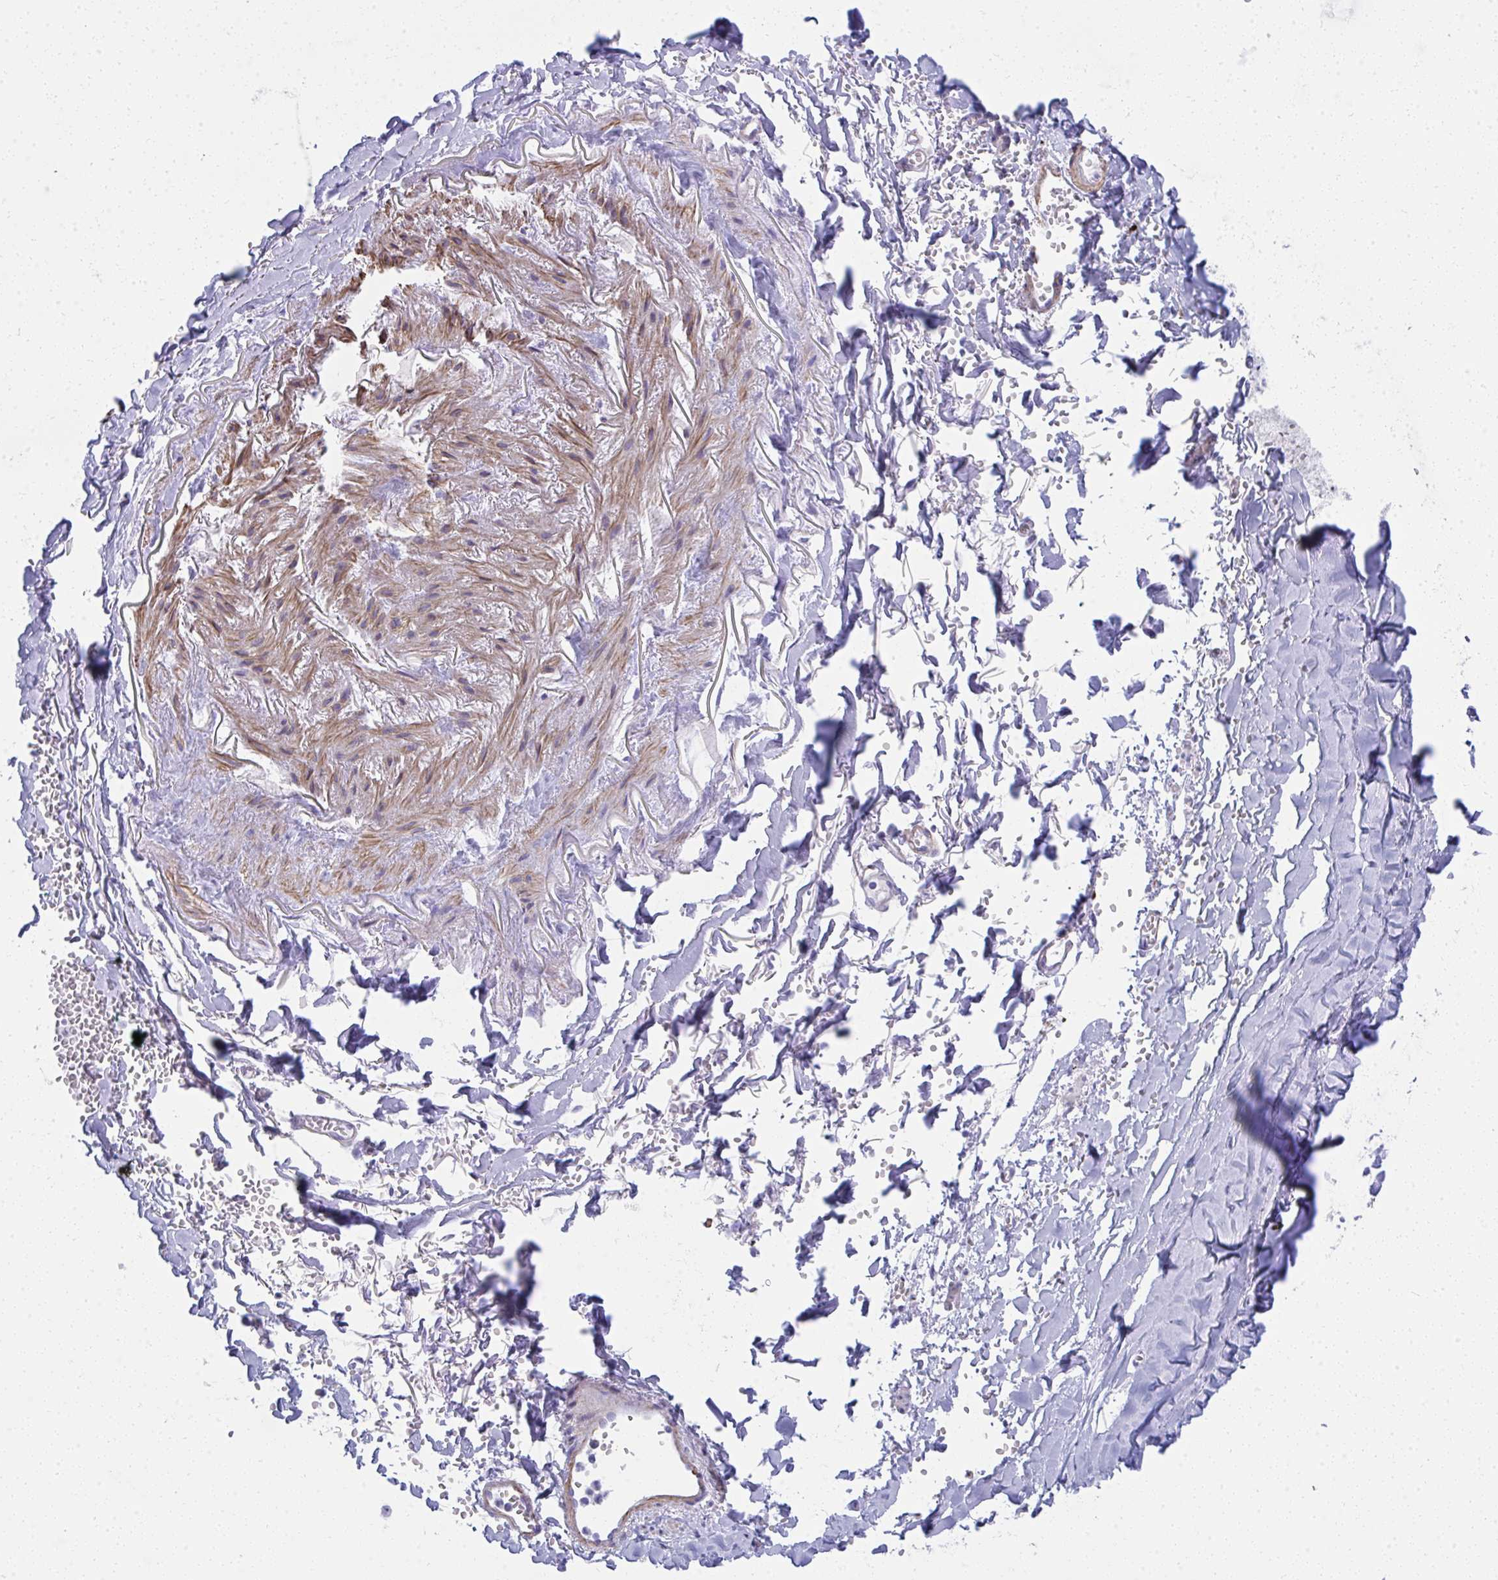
{"staining": {"intensity": "negative", "quantity": "none", "location": "none"}, "tissue": "adipose tissue", "cell_type": "Adipocytes", "image_type": "normal", "snomed": [{"axis": "morphology", "description": "Normal tissue, NOS"}, {"axis": "topography", "description": "Cartilage tissue"}, {"axis": "topography", "description": "Bronchus"}, {"axis": "topography", "description": "Peripheral nerve tissue"}], "caption": "IHC of normal human adipose tissue demonstrates no expression in adipocytes. (Immunohistochemistry (ihc), brightfield microscopy, high magnification).", "gene": "PUS7L", "patient": {"sex": "female", "age": 59}}